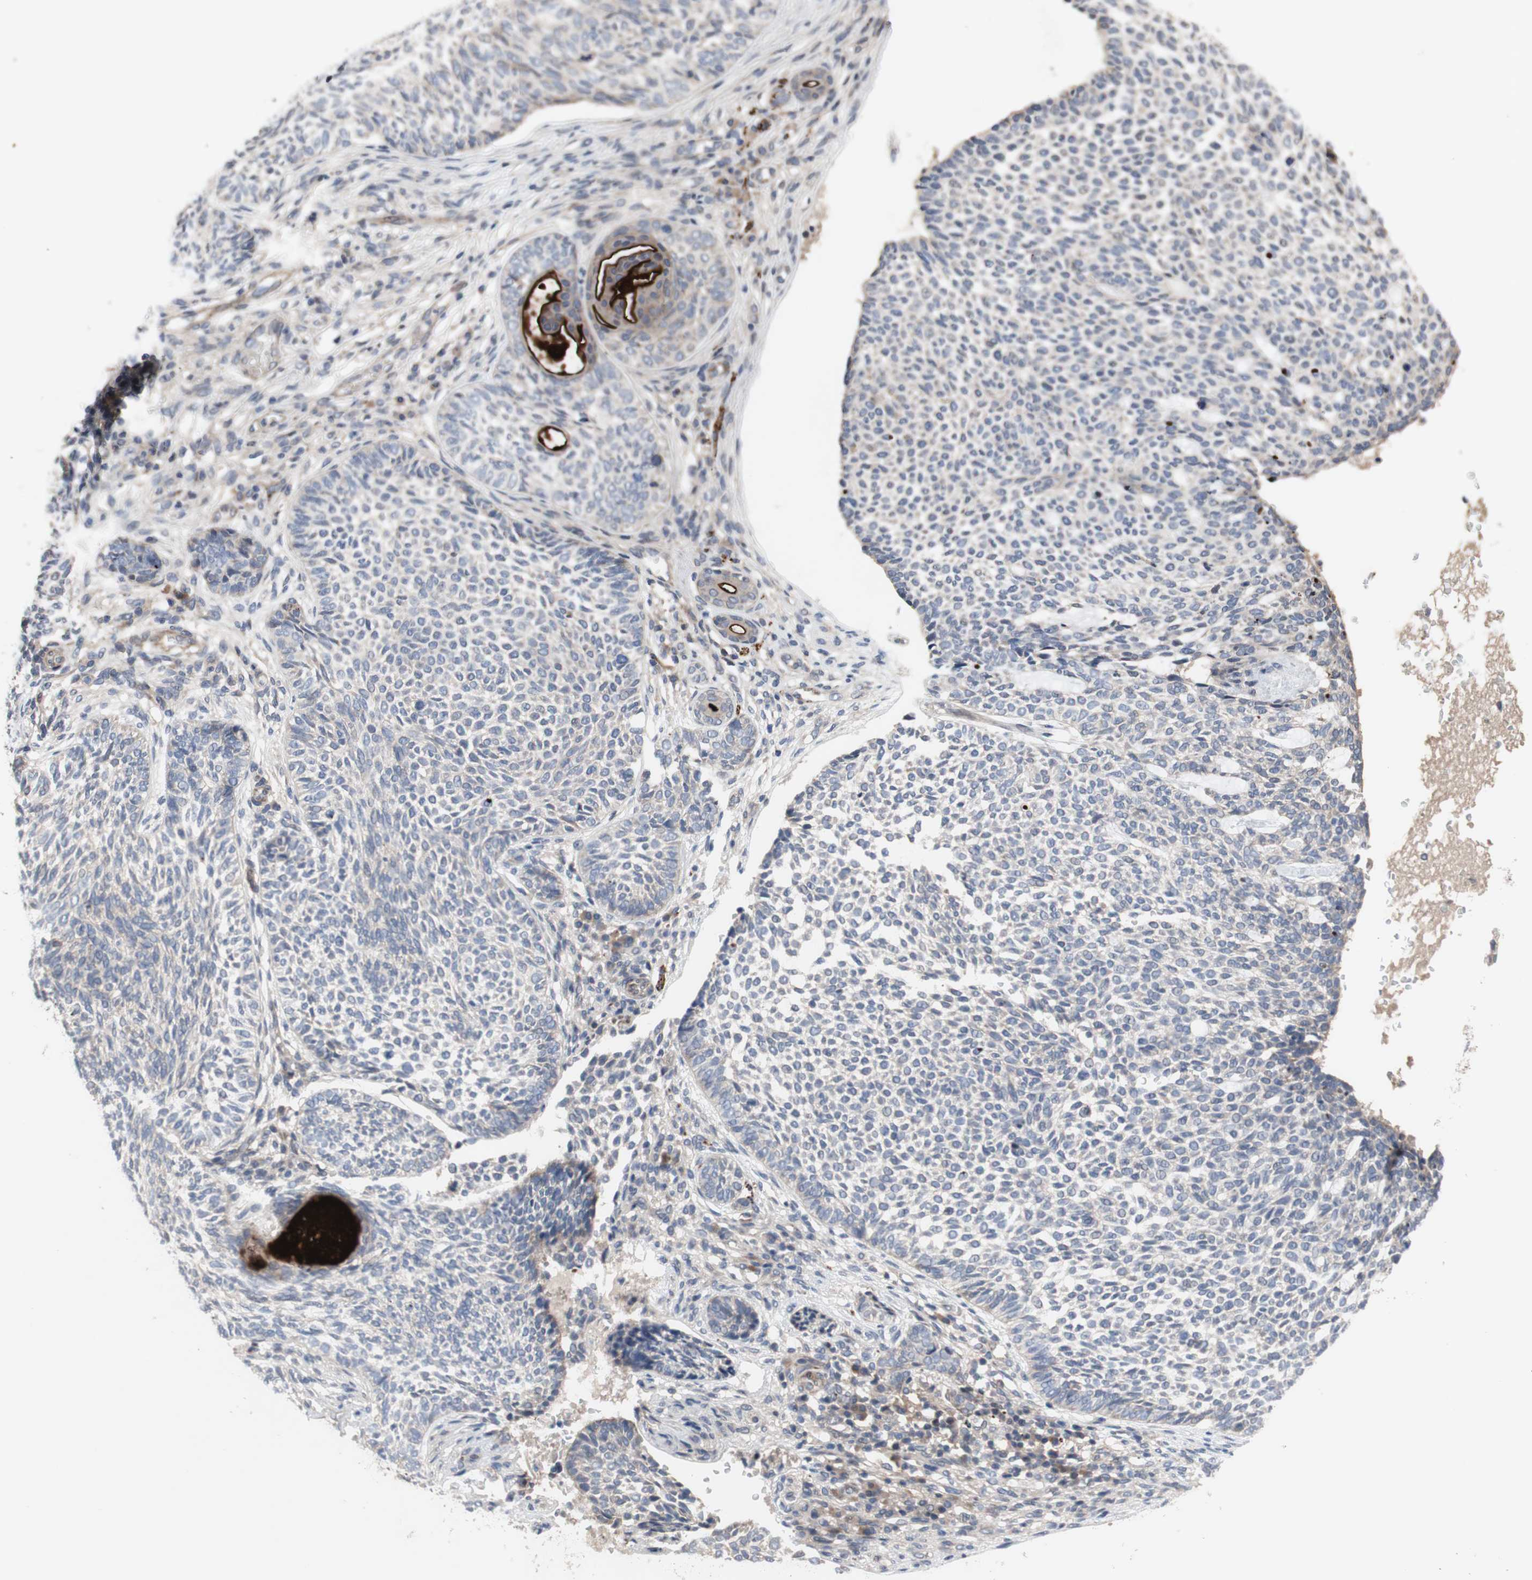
{"staining": {"intensity": "weak", "quantity": "<25%", "location": "cytoplasmic/membranous"}, "tissue": "skin cancer", "cell_type": "Tumor cells", "image_type": "cancer", "snomed": [{"axis": "morphology", "description": "Basal cell carcinoma"}, {"axis": "topography", "description": "Skin"}], "caption": "Tumor cells show no significant protein positivity in basal cell carcinoma (skin).", "gene": "OAZ1", "patient": {"sex": "male", "age": 87}}